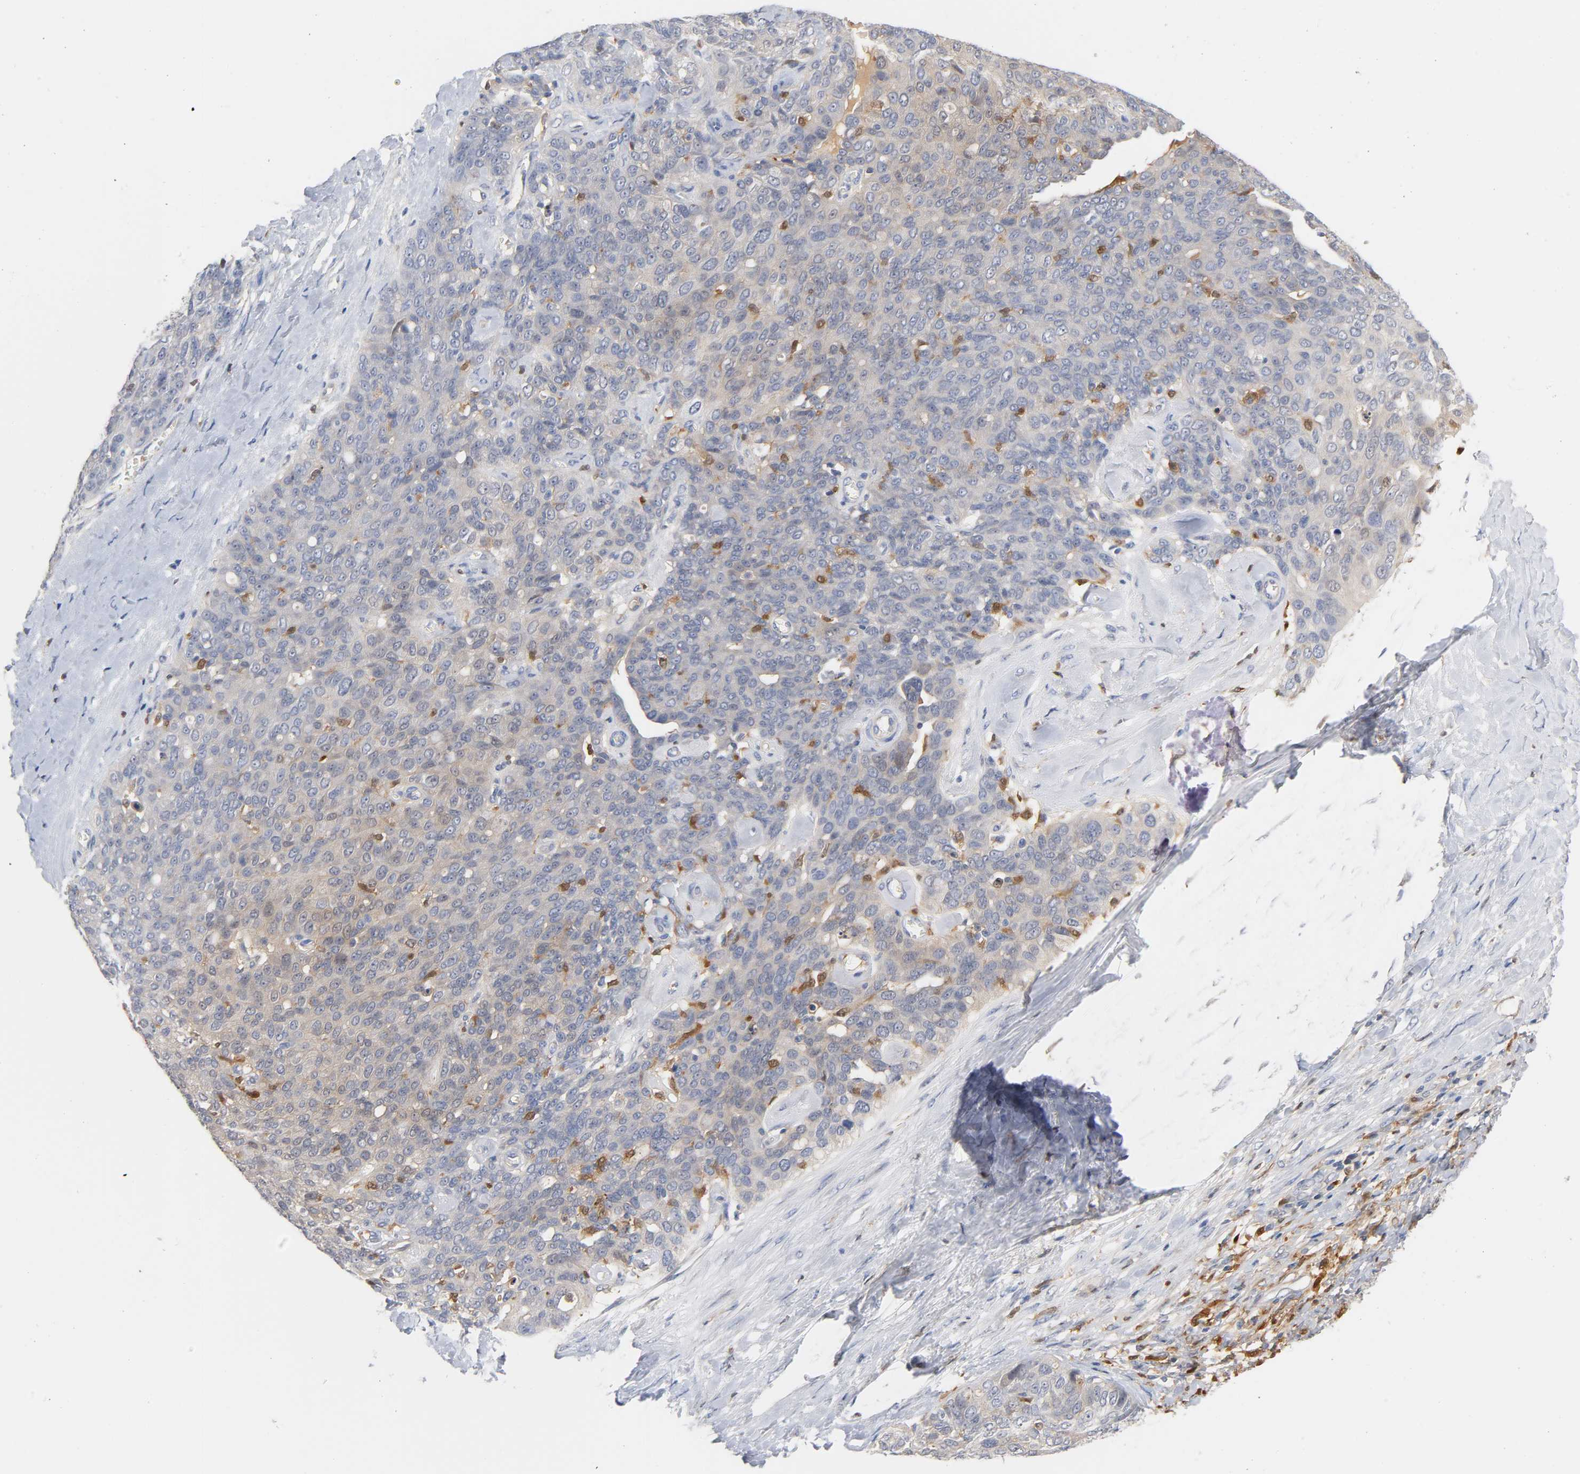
{"staining": {"intensity": "weak", "quantity": "<25%", "location": "cytoplasmic/membranous"}, "tissue": "ovarian cancer", "cell_type": "Tumor cells", "image_type": "cancer", "snomed": [{"axis": "morphology", "description": "Carcinoma, endometroid"}, {"axis": "topography", "description": "Ovary"}], "caption": "Immunohistochemical staining of human ovarian endometroid carcinoma demonstrates no significant positivity in tumor cells. (Brightfield microscopy of DAB (3,3'-diaminobenzidine) immunohistochemistry (IHC) at high magnification).", "gene": "IL18", "patient": {"sex": "female", "age": 60}}